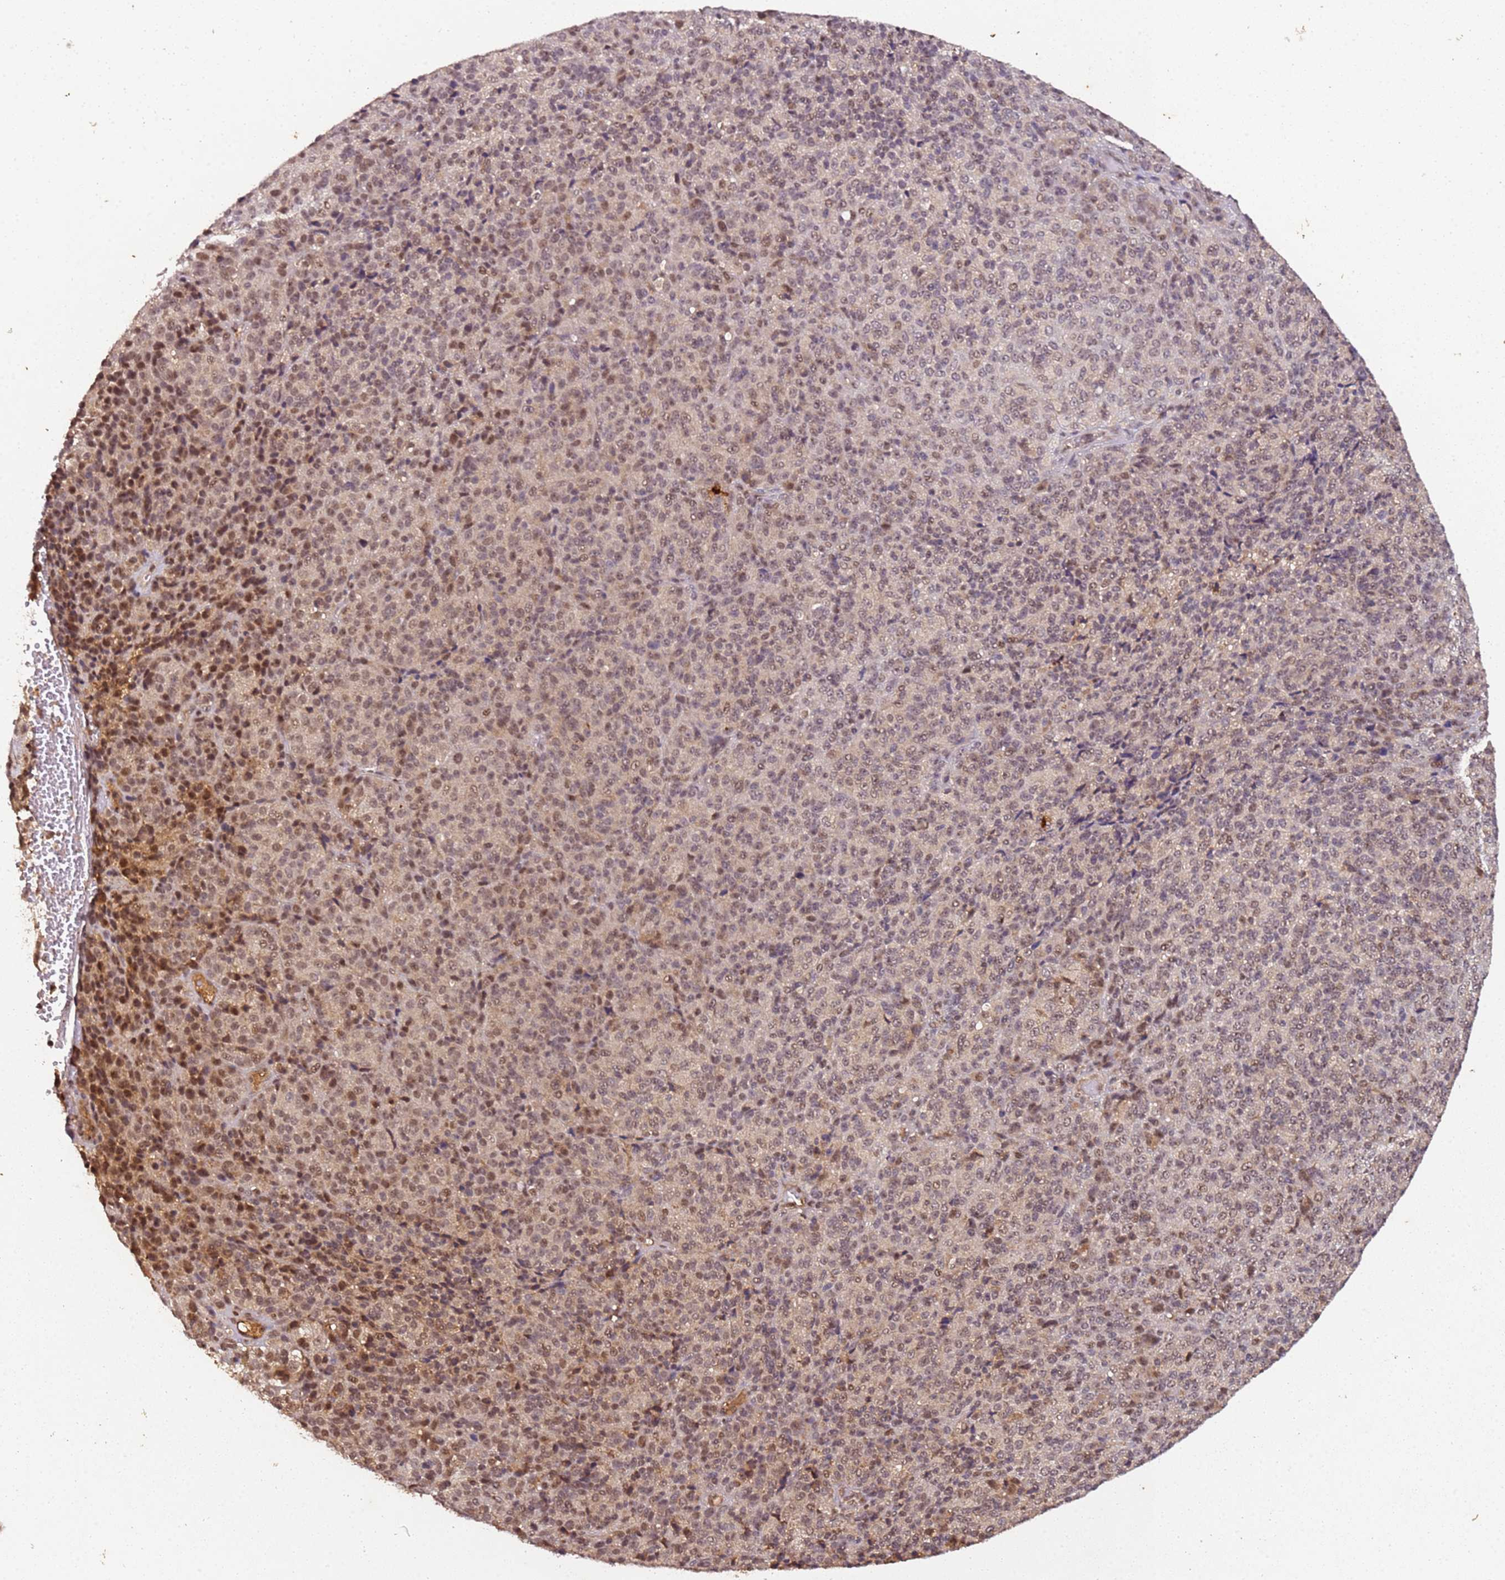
{"staining": {"intensity": "moderate", "quantity": "25%-75%", "location": "nuclear"}, "tissue": "melanoma", "cell_type": "Tumor cells", "image_type": "cancer", "snomed": [{"axis": "morphology", "description": "Malignant melanoma, Metastatic site"}, {"axis": "topography", "description": "Brain"}], "caption": "High-power microscopy captured an immunohistochemistry (IHC) image of malignant melanoma (metastatic site), revealing moderate nuclear positivity in about 25%-75% of tumor cells.", "gene": "COL1A2", "patient": {"sex": "female", "age": 56}}